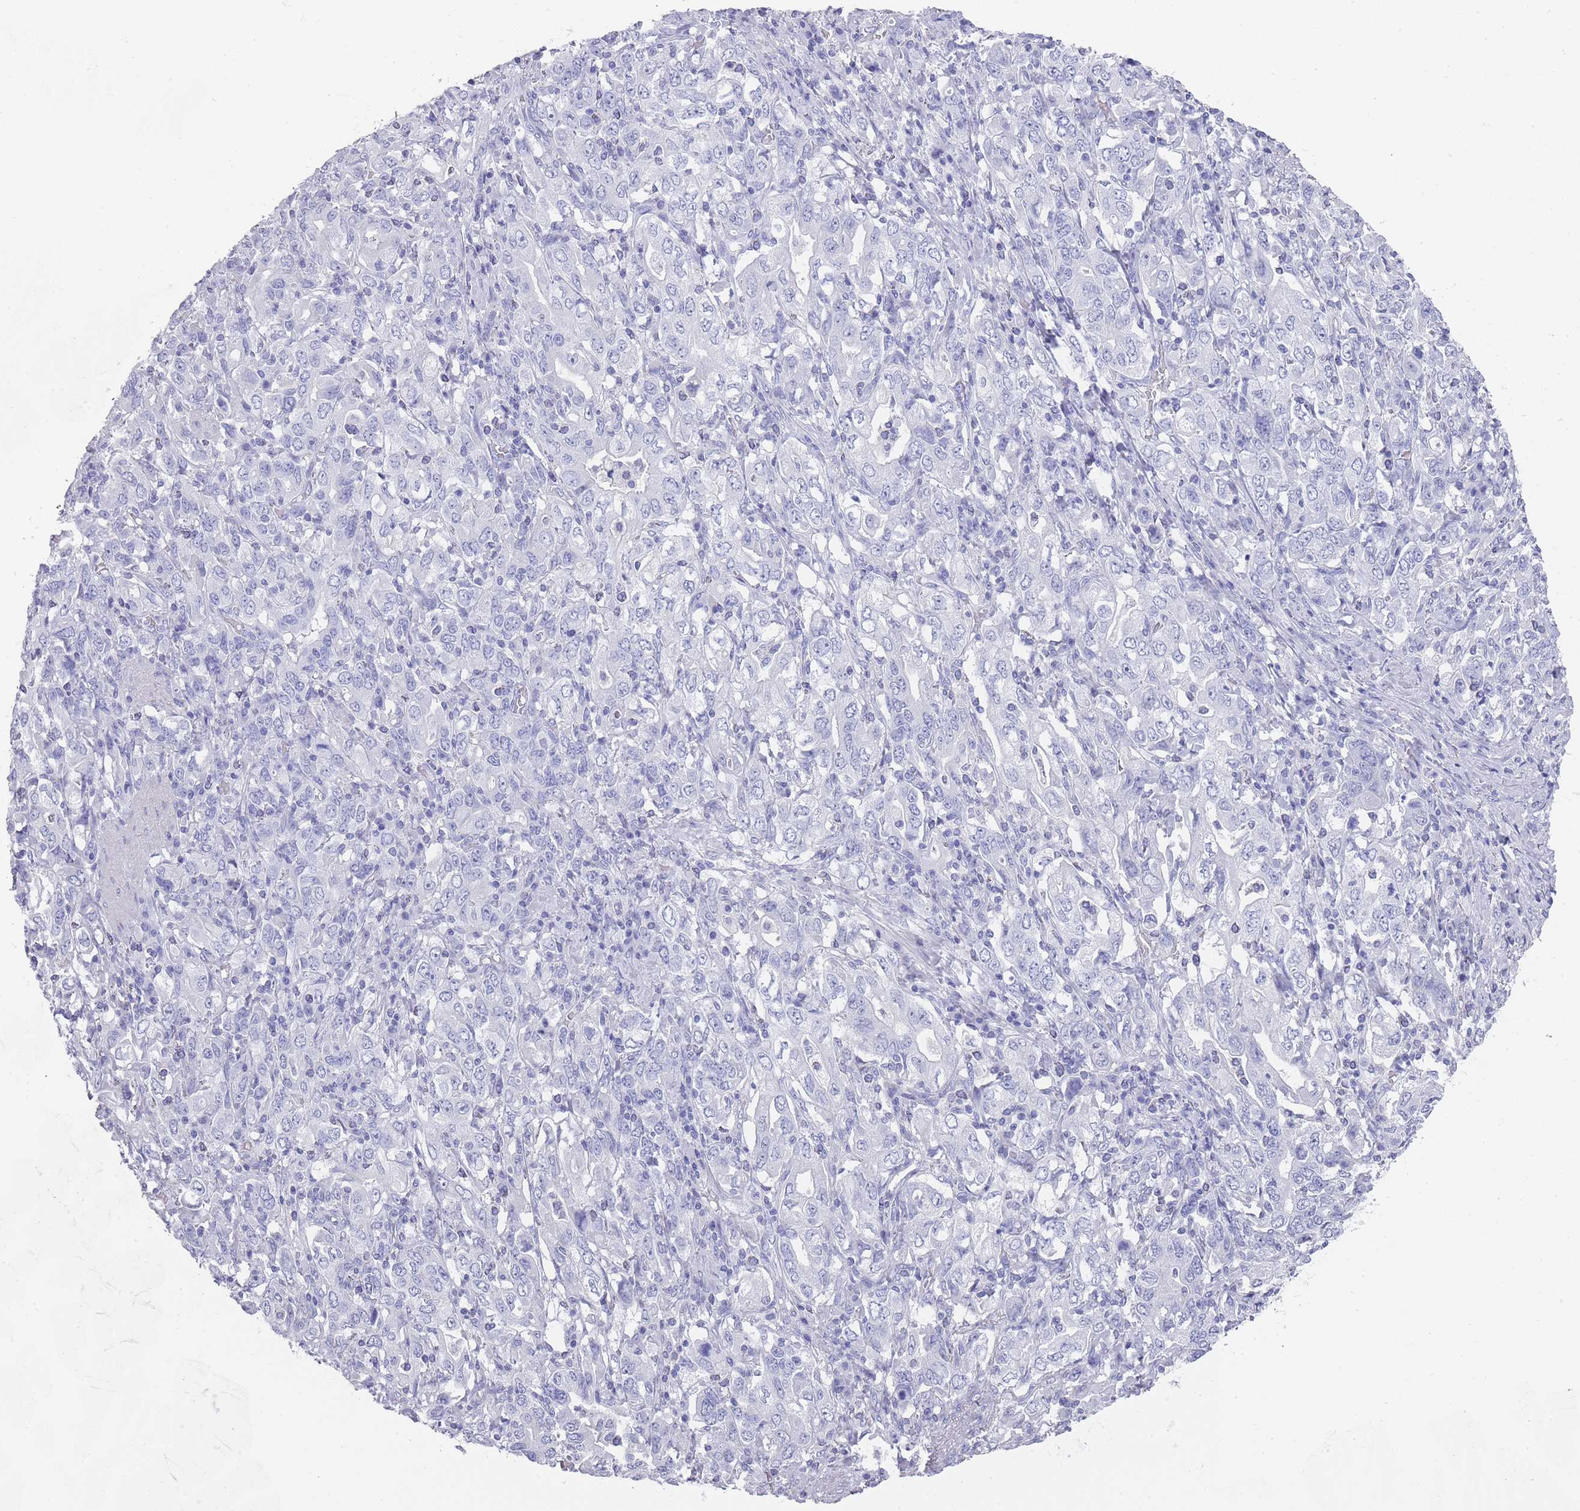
{"staining": {"intensity": "negative", "quantity": "none", "location": "none"}, "tissue": "stomach cancer", "cell_type": "Tumor cells", "image_type": "cancer", "snomed": [{"axis": "morphology", "description": "Adenocarcinoma, NOS"}, {"axis": "topography", "description": "Stomach, upper"}, {"axis": "topography", "description": "Stomach"}], "caption": "The micrograph shows no staining of tumor cells in stomach cancer (adenocarcinoma).", "gene": "RAB2B", "patient": {"sex": "male", "age": 62}}